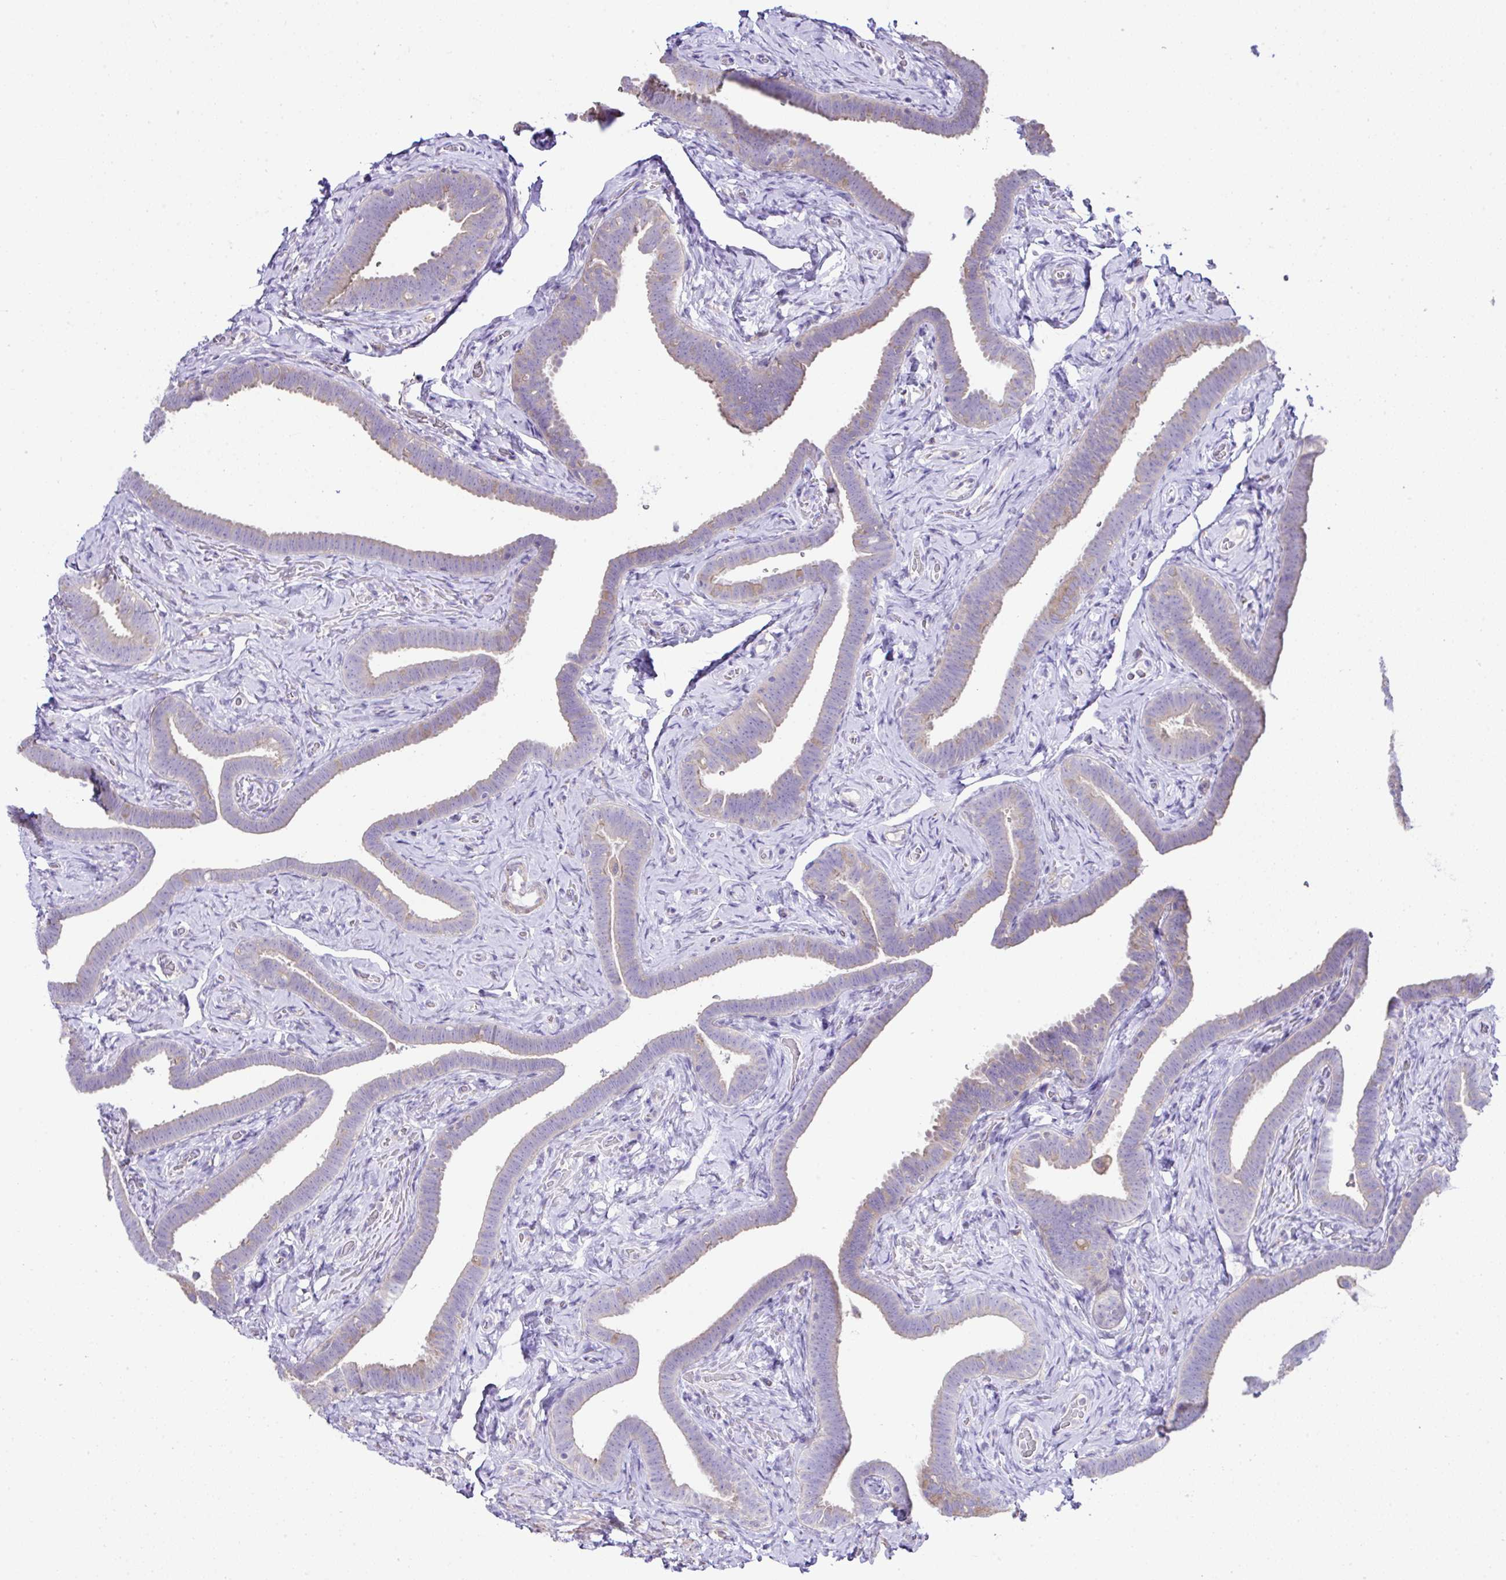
{"staining": {"intensity": "weak", "quantity": "25%-75%", "location": "cytoplasmic/membranous"}, "tissue": "fallopian tube", "cell_type": "Glandular cells", "image_type": "normal", "snomed": [{"axis": "morphology", "description": "Normal tissue, NOS"}, {"axis": "topography", "description": "Fallopian tube"}], "caption": "Immunohistochemistry image of unremarkable fallopian tube stained for a protein (brown), which reveals low levels of weak cytoplasmic/membranous expression in approximately 25%-75% of glandular cells.", "gene": "OR4P4", "patient": {"sex": "female", "age": 69}}